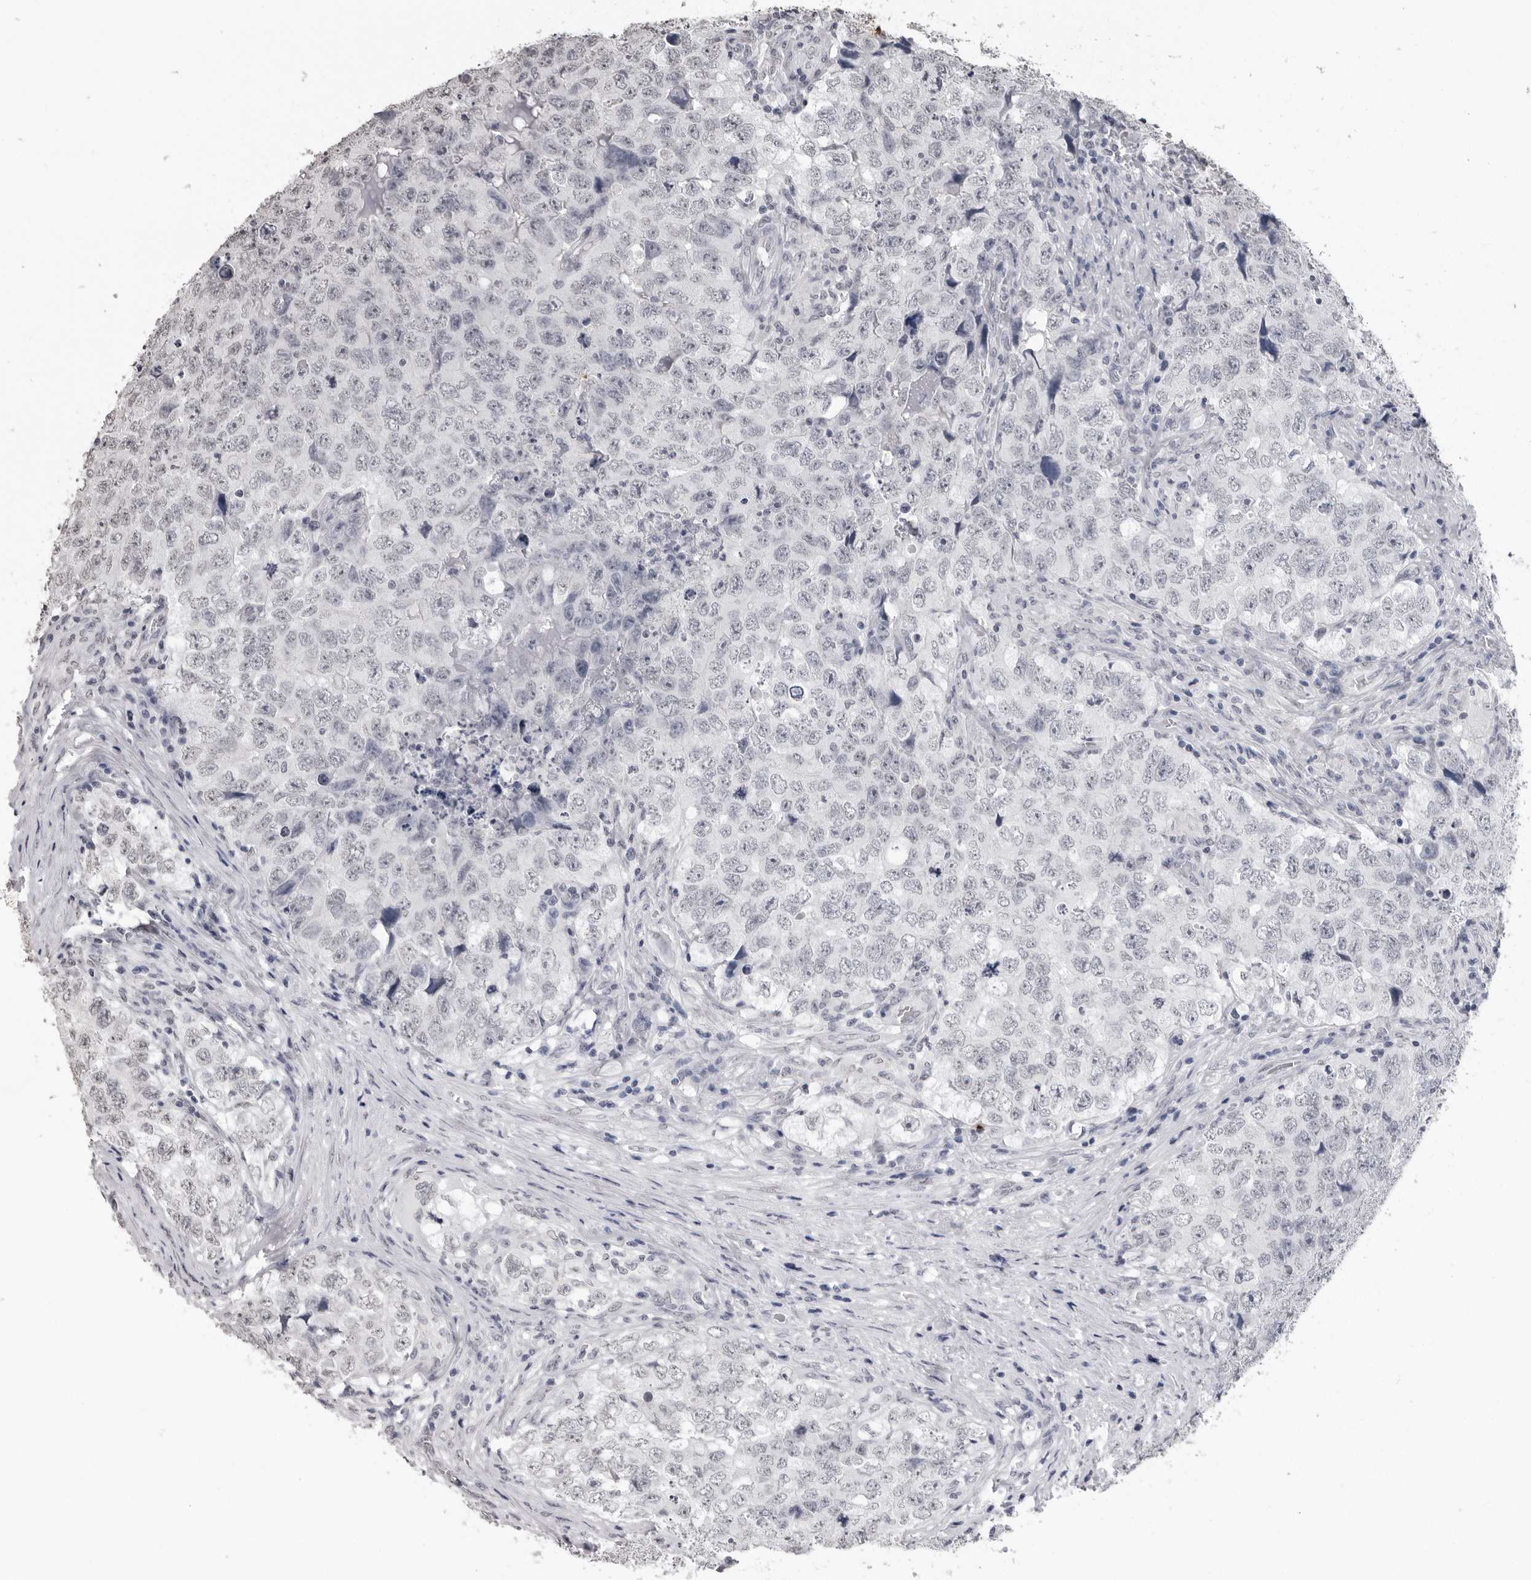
{"staining": {"intensity": "negative", "quantity": "none", "location": "none"}, "tissue": "testis cancer", "cell_type": "Tumor cells", "image_type": "cancer", "snomed": [{"axis": "morphology", "description": "Seminoma, NOS"}, {"axis": "morphology", "description": "Carcinoma, Embryonal, NOS"}, {"axis": "topography", "description": "Testis"}], "caption": "Testis cancer stained for a protein using immunohistochemistry (IHC) displays no expression tumor cells.", "gene": "HEPACAM", "patient": {"sex": "male", "age": 43}}